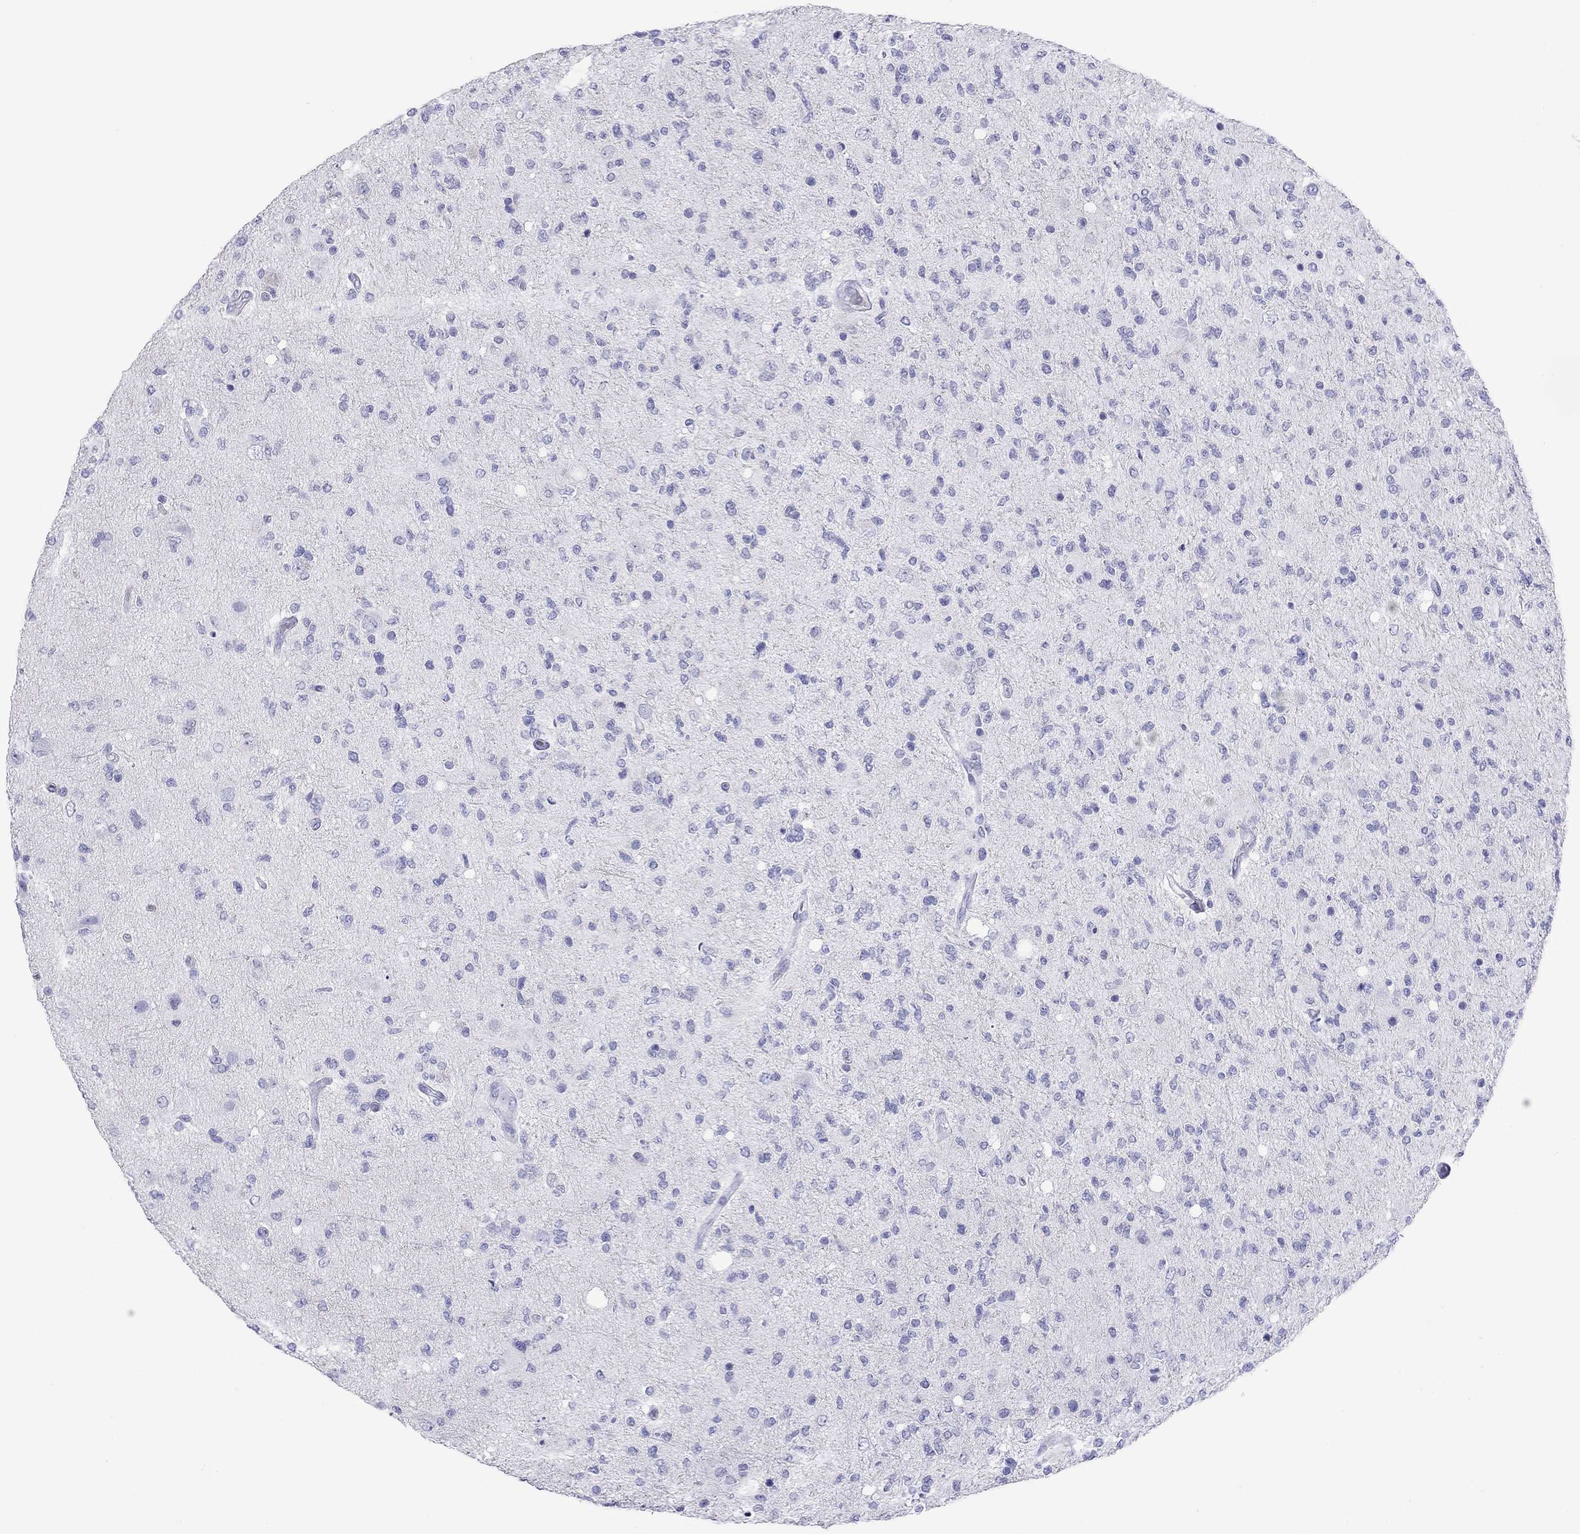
{"staining": {"intensity": "negative", "quantity": "none", "location": "none"}, "tissue": "glioma", "cell_type": "Tumor cells", "image_type": "cancer", "snomed": [{"axis": "morphology", "description": "Glioma, malignant, High grade"}, {"axis": "topography", "description": "Cerebral cortex"}], "caption": "An image of malignant high-grade glioma stained for a protein demonstrates no brown staining in tumor cells. Nuclei are stained in blue.", "gene": "DPY19L2", "patient": {"sex": "male", "age": 70}}